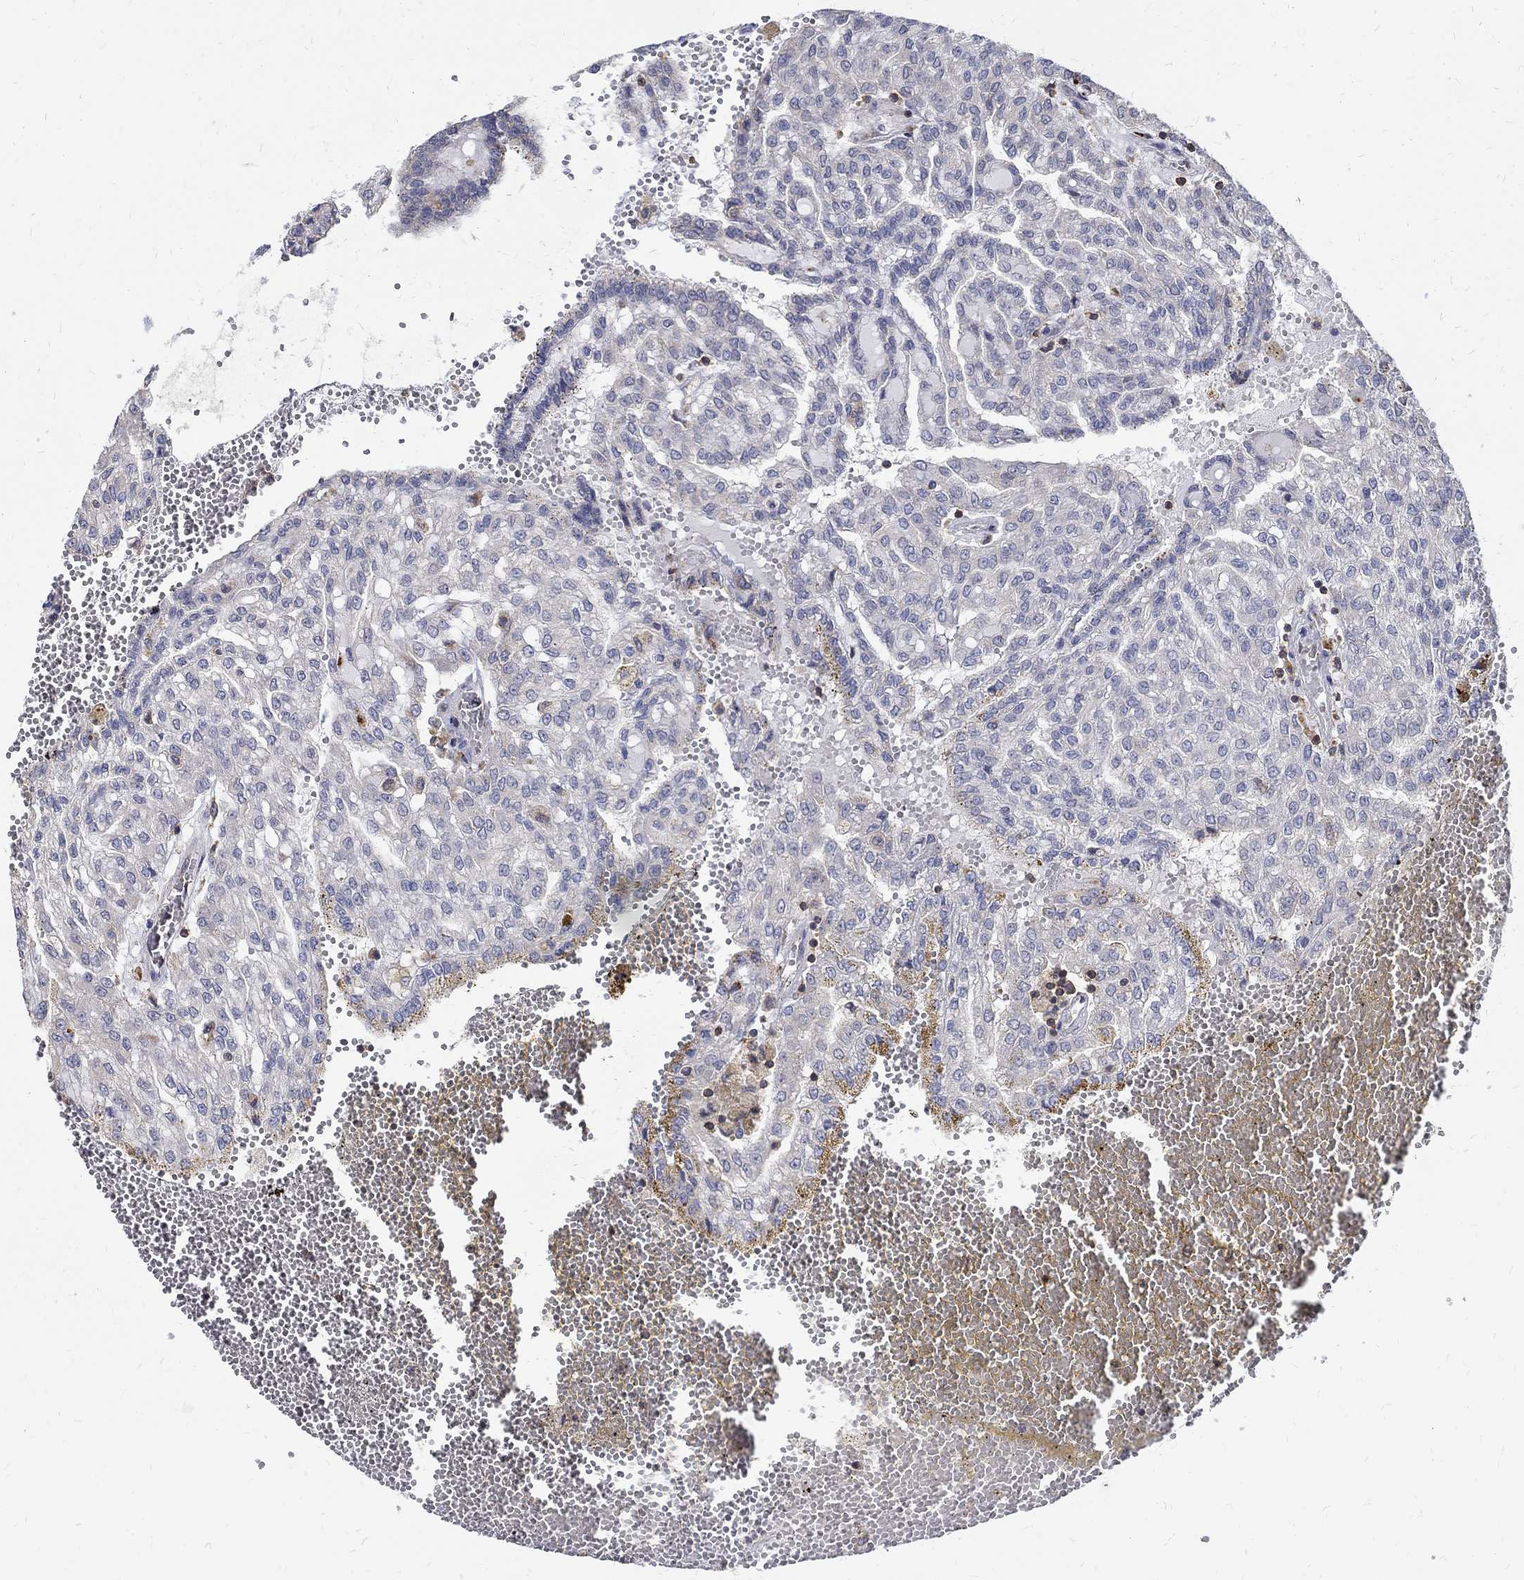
{"staining": {"intensity": "negative", "quantity": "none", "location": "none"}, "tissue": "renal cancer", "cell_type": "Tumor cells", "image_type": "cancer", "snomed": [{"axis": "morphology", "description": "Adenocarcinoma, NOS"}, {"axis": "topography", "description": "Kidney"}], "caption": "This is an immunohistochemistry (IHC) photomicrograph of human renal cancer (adenocarcinoma). There is no expression in tumor cells.", "gene": "AGAP2", "patient": {"sex": "male", "age": 63}}